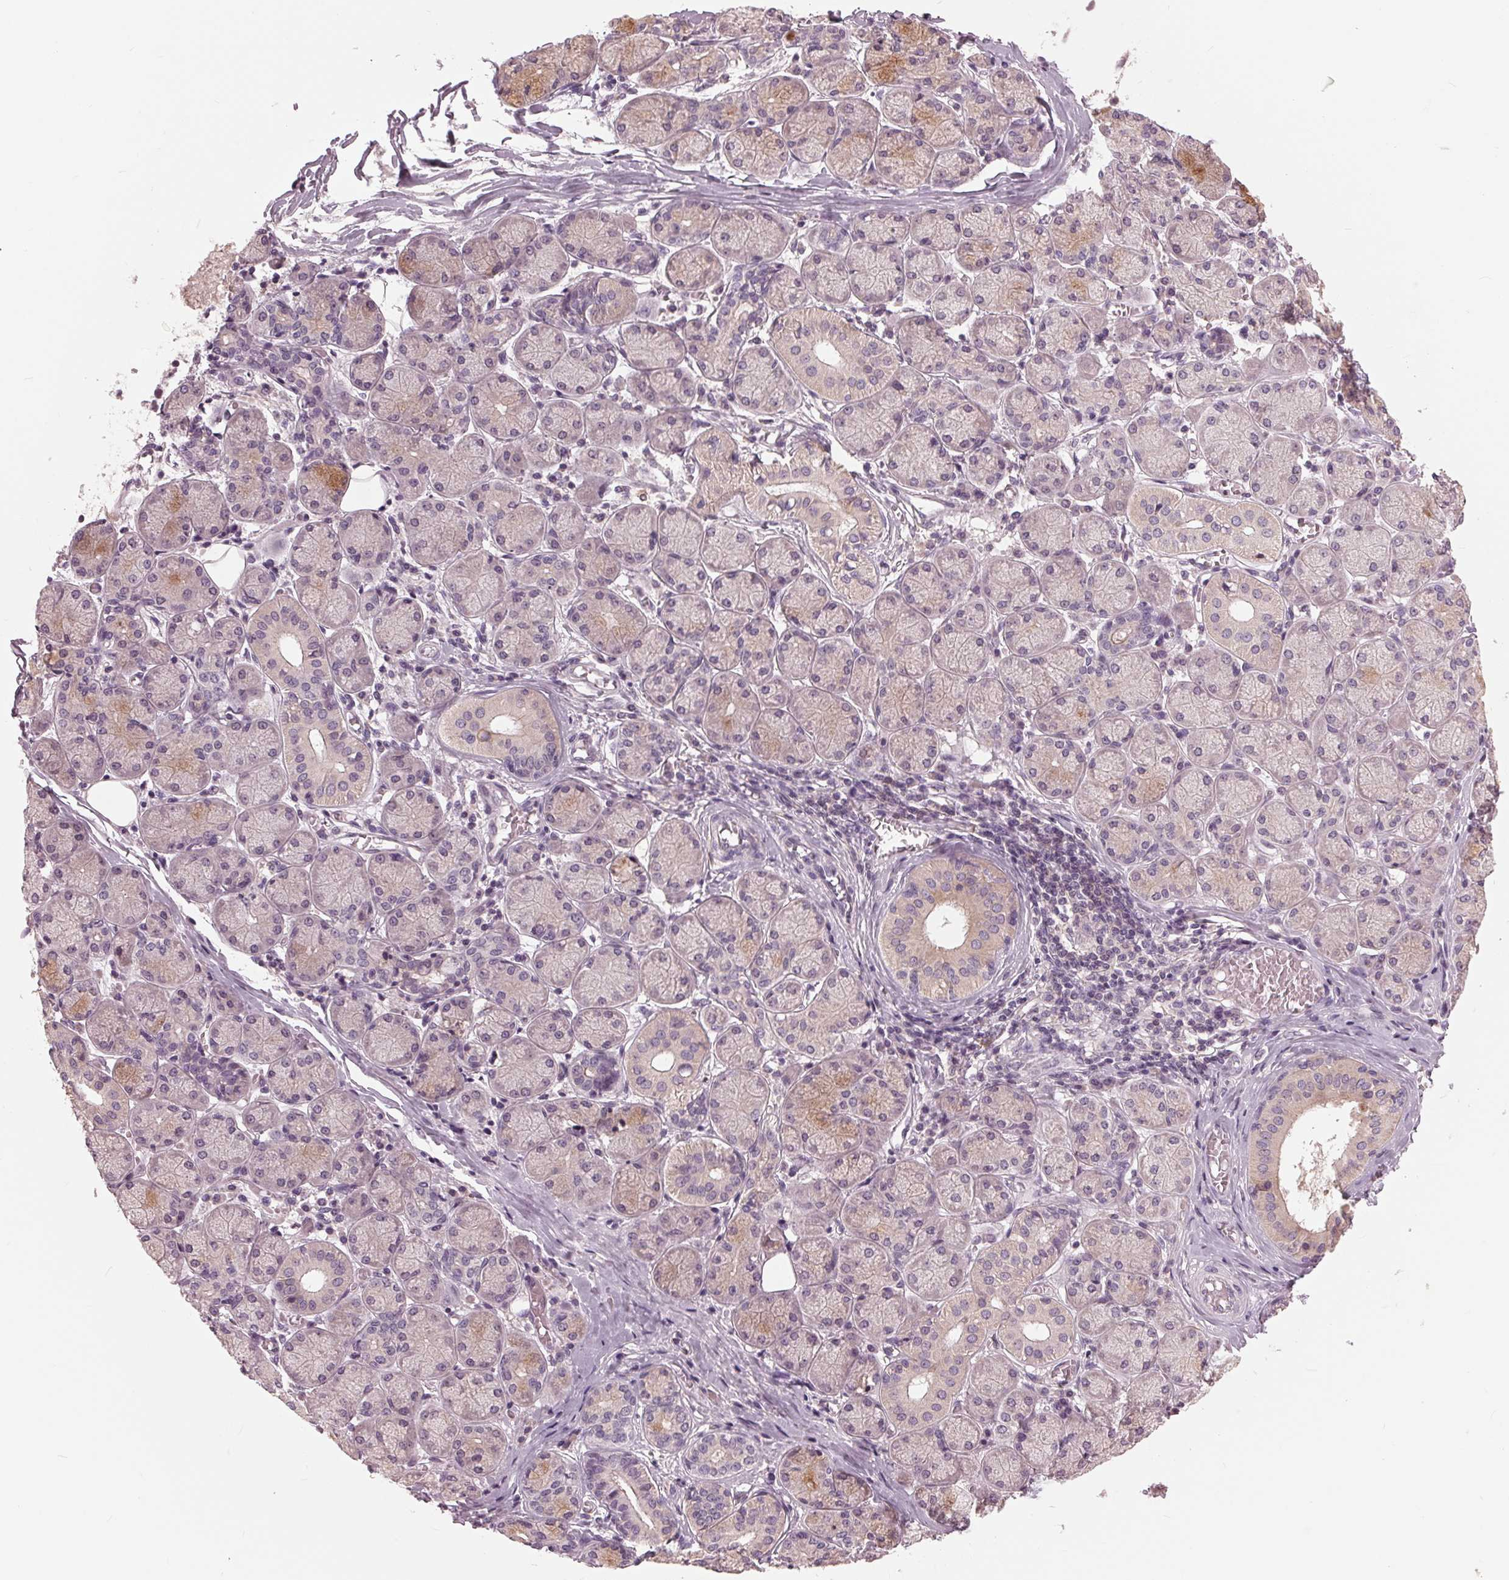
{"staining": {"intensity": "weak", "quantity": "<25%", "location": "cytoplasmic/membranous"}, "tissue": "salivary gland", "cell_type": "Glandular cells", "image_type": "normal", "snomed": [{"axis": "morphology", "description": "Normal tissue, NOS"}, {"axis": "topography", "description": "Salivary gland"}, {"axis": "topography", "description": "Peripheral nerve tissue"}], "caption": "Salivary gland stained for a protein using IHC demonstrates no positivity glandular cells.", "gene": "SIGLEC6", "patient": {"sex": "female", "age": 24}}